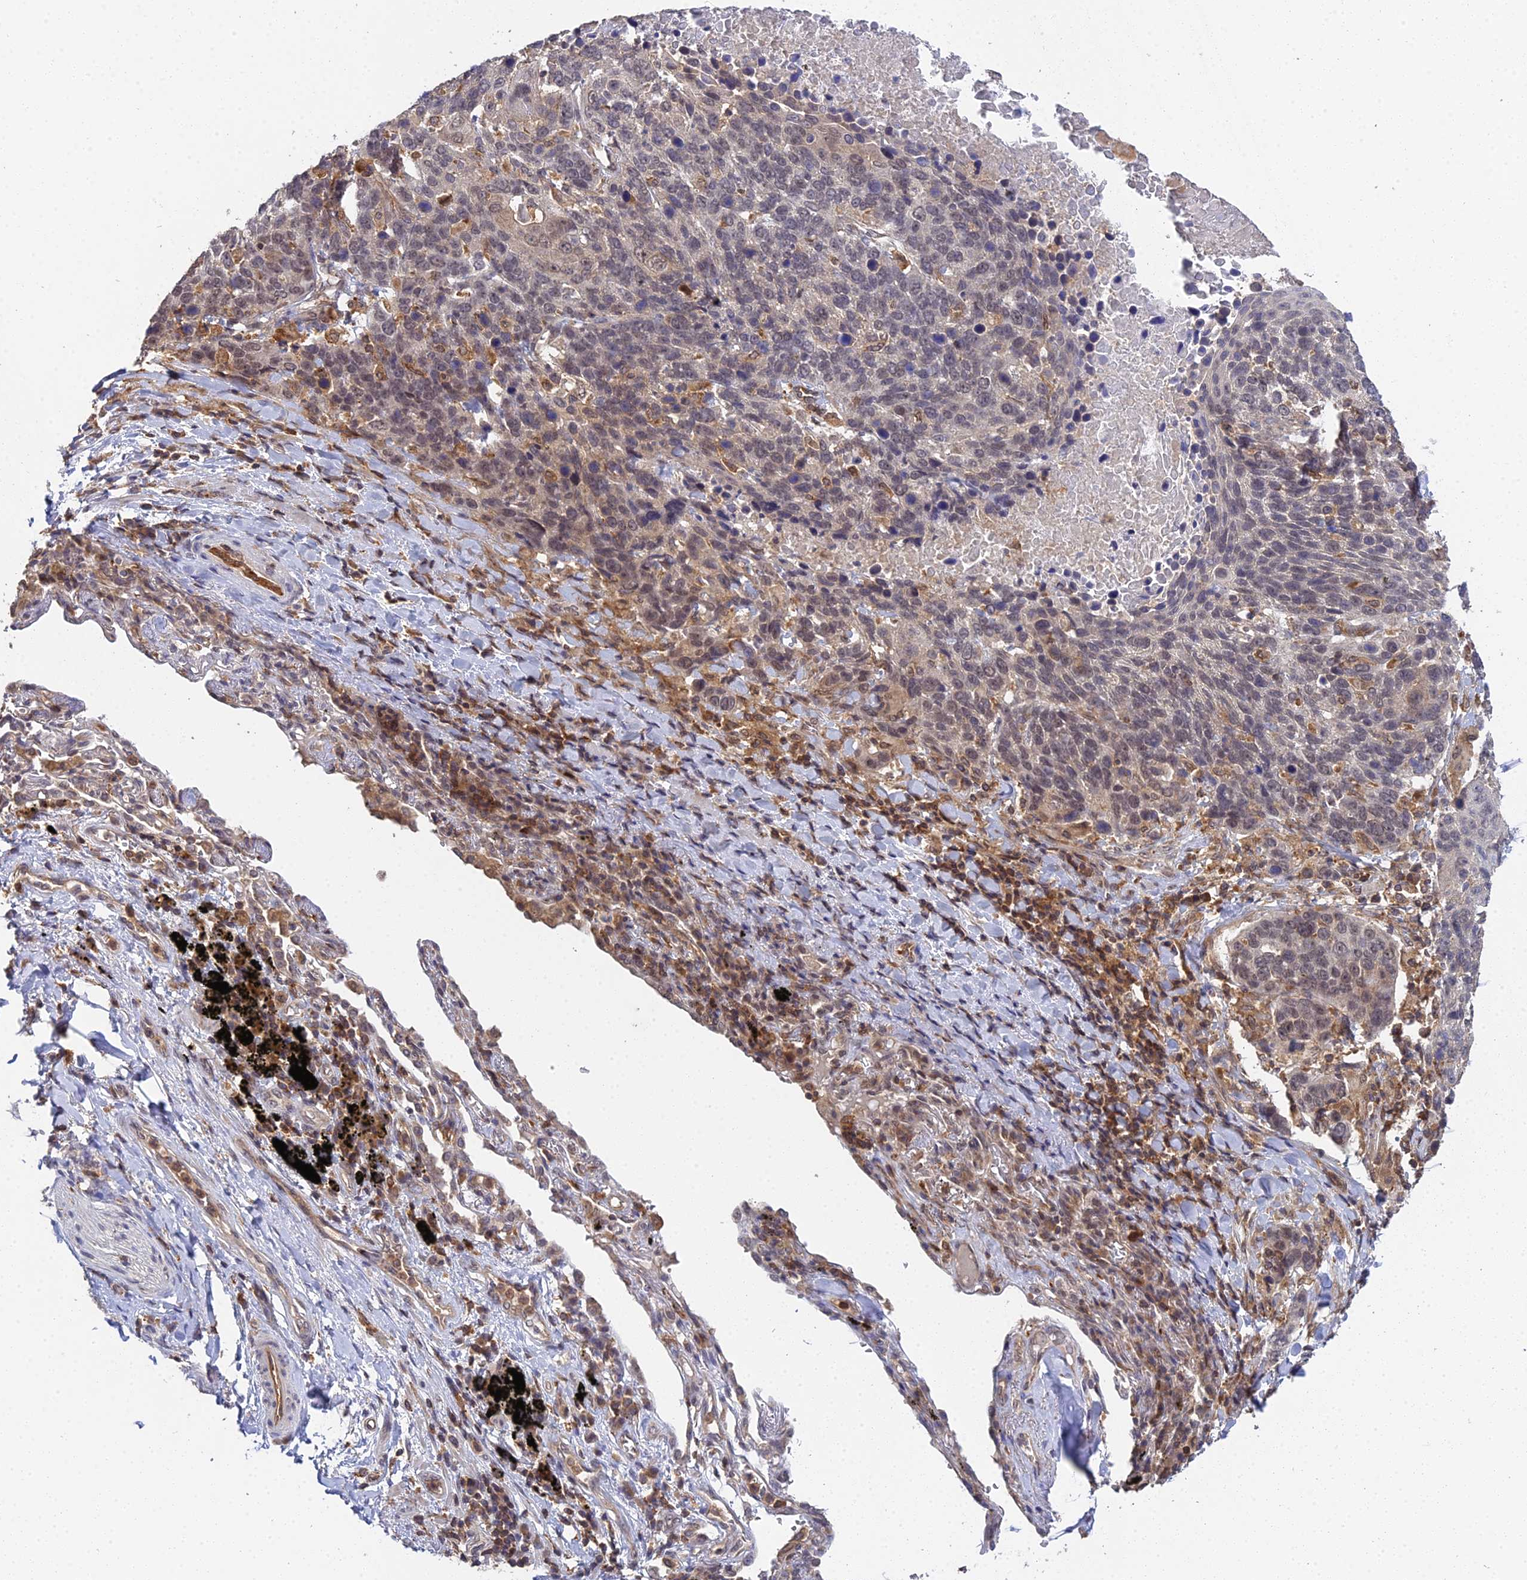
{"staining": {"intensity": "weak", "quantity": "<25%", "location": "cytoplasmic/membranous,nuclear"}, "tissue": "lung cancer", "cell_type": "Tumor cells", "image_type": "cancer", "snomed": [{"axis": "morphology", "description": "Squamous cell carcinoma, NOS"}, {"axis": "topography", "description": "Lung"}], "caption": "Immunohistochemical staining of human lung cancer (squamous cell carcinoma) exhibits no significant expression in tumor cells.", "gene": "TPRX1", "patient": {"sex": "male", "age": 66}}